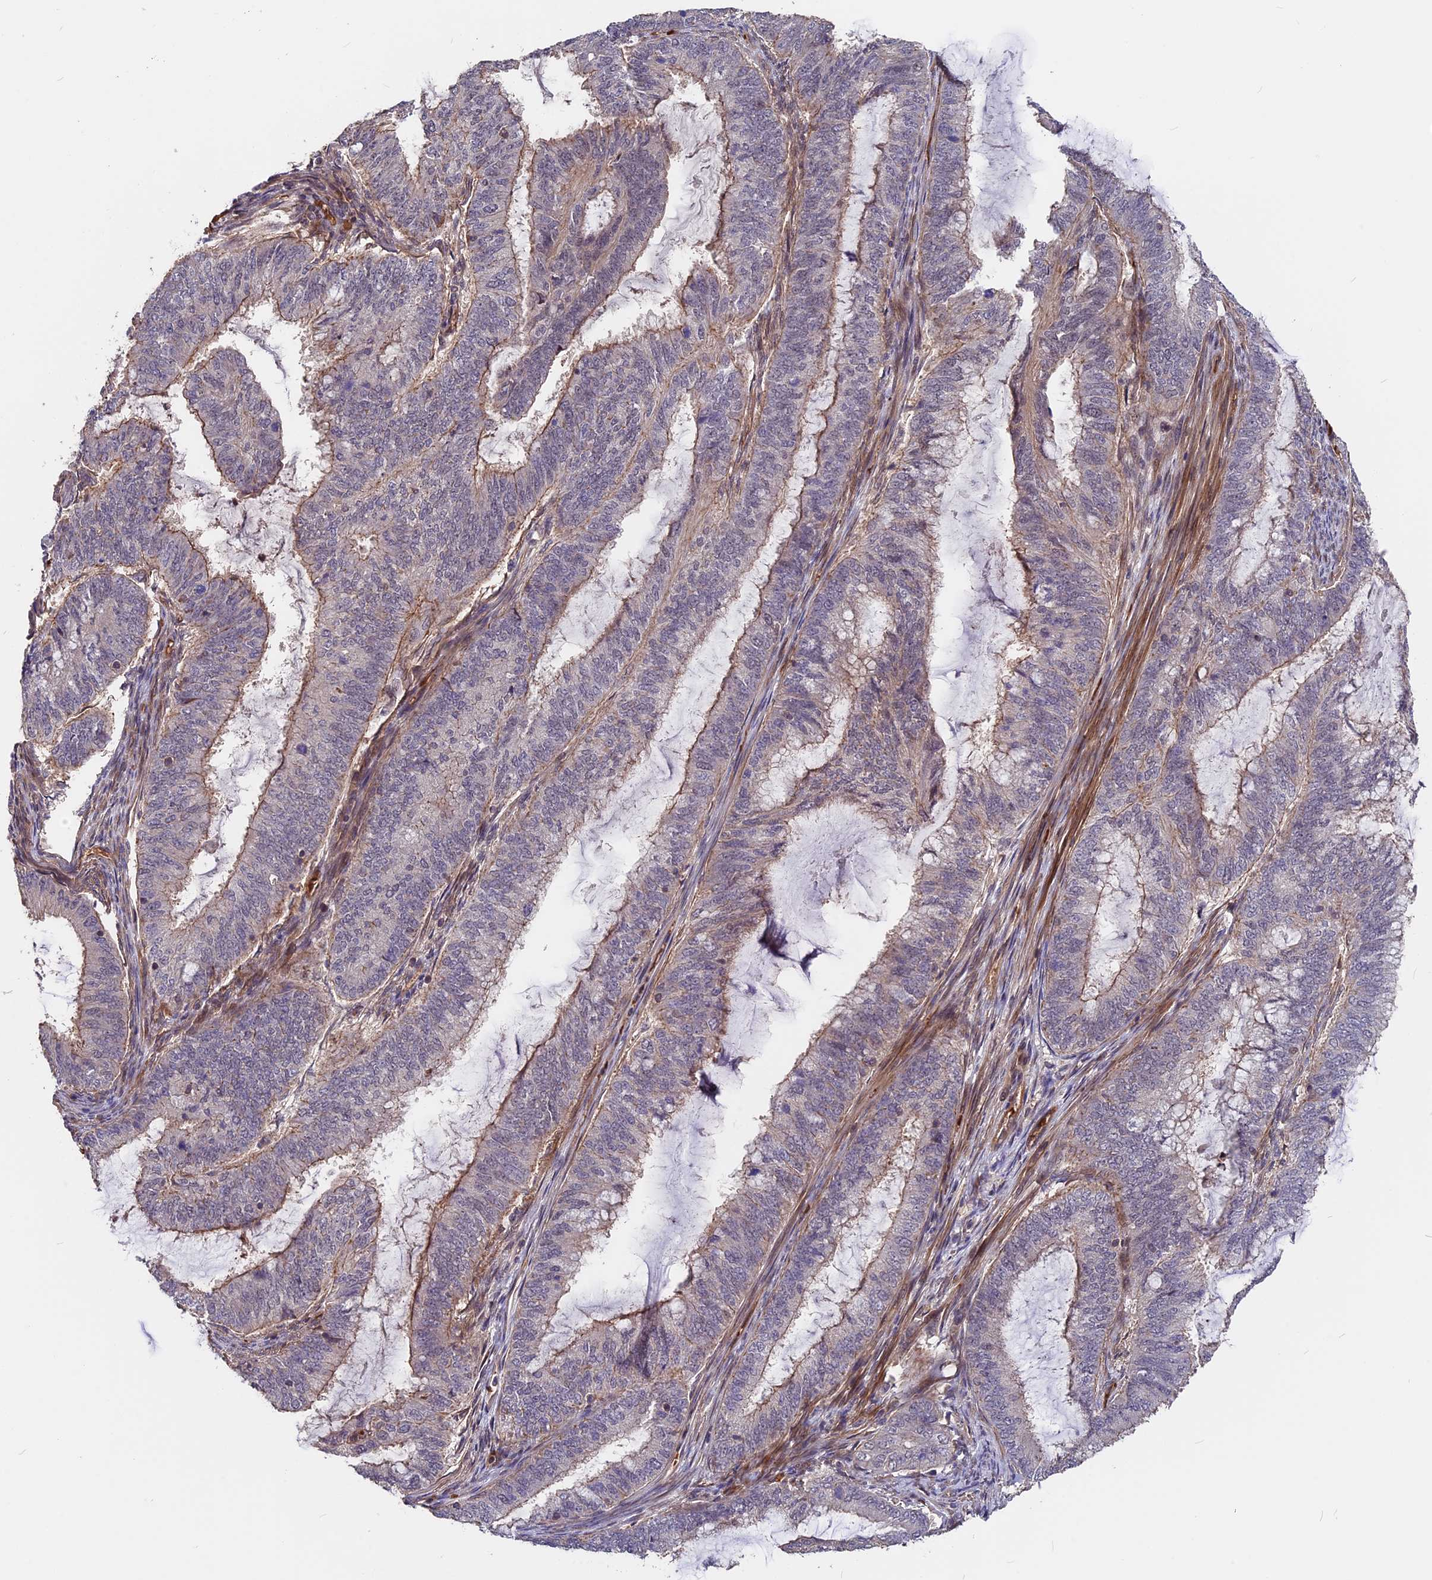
{"staining": {"intensity": "weak", "quantity": "25%-75%", "location": "cytoplasmic/membranous"}, "tissue": "endometrial cancer", "cell_type": "Tumor cells", "image_type": "cancer", "snomed": [{"axis": "morphology", "description": "Adenocarcinoma, NOS"}, {"axis": "topography", "description": "Endometrium"}], "caption": "Protein expression analysis of endometrial cancer demonstrates weak cytoplasmic/membranous positivity in about 25%-75% of tumor cells.", "gene": "ZC3H10", "patient": {"sex": "female", "age": 51}}